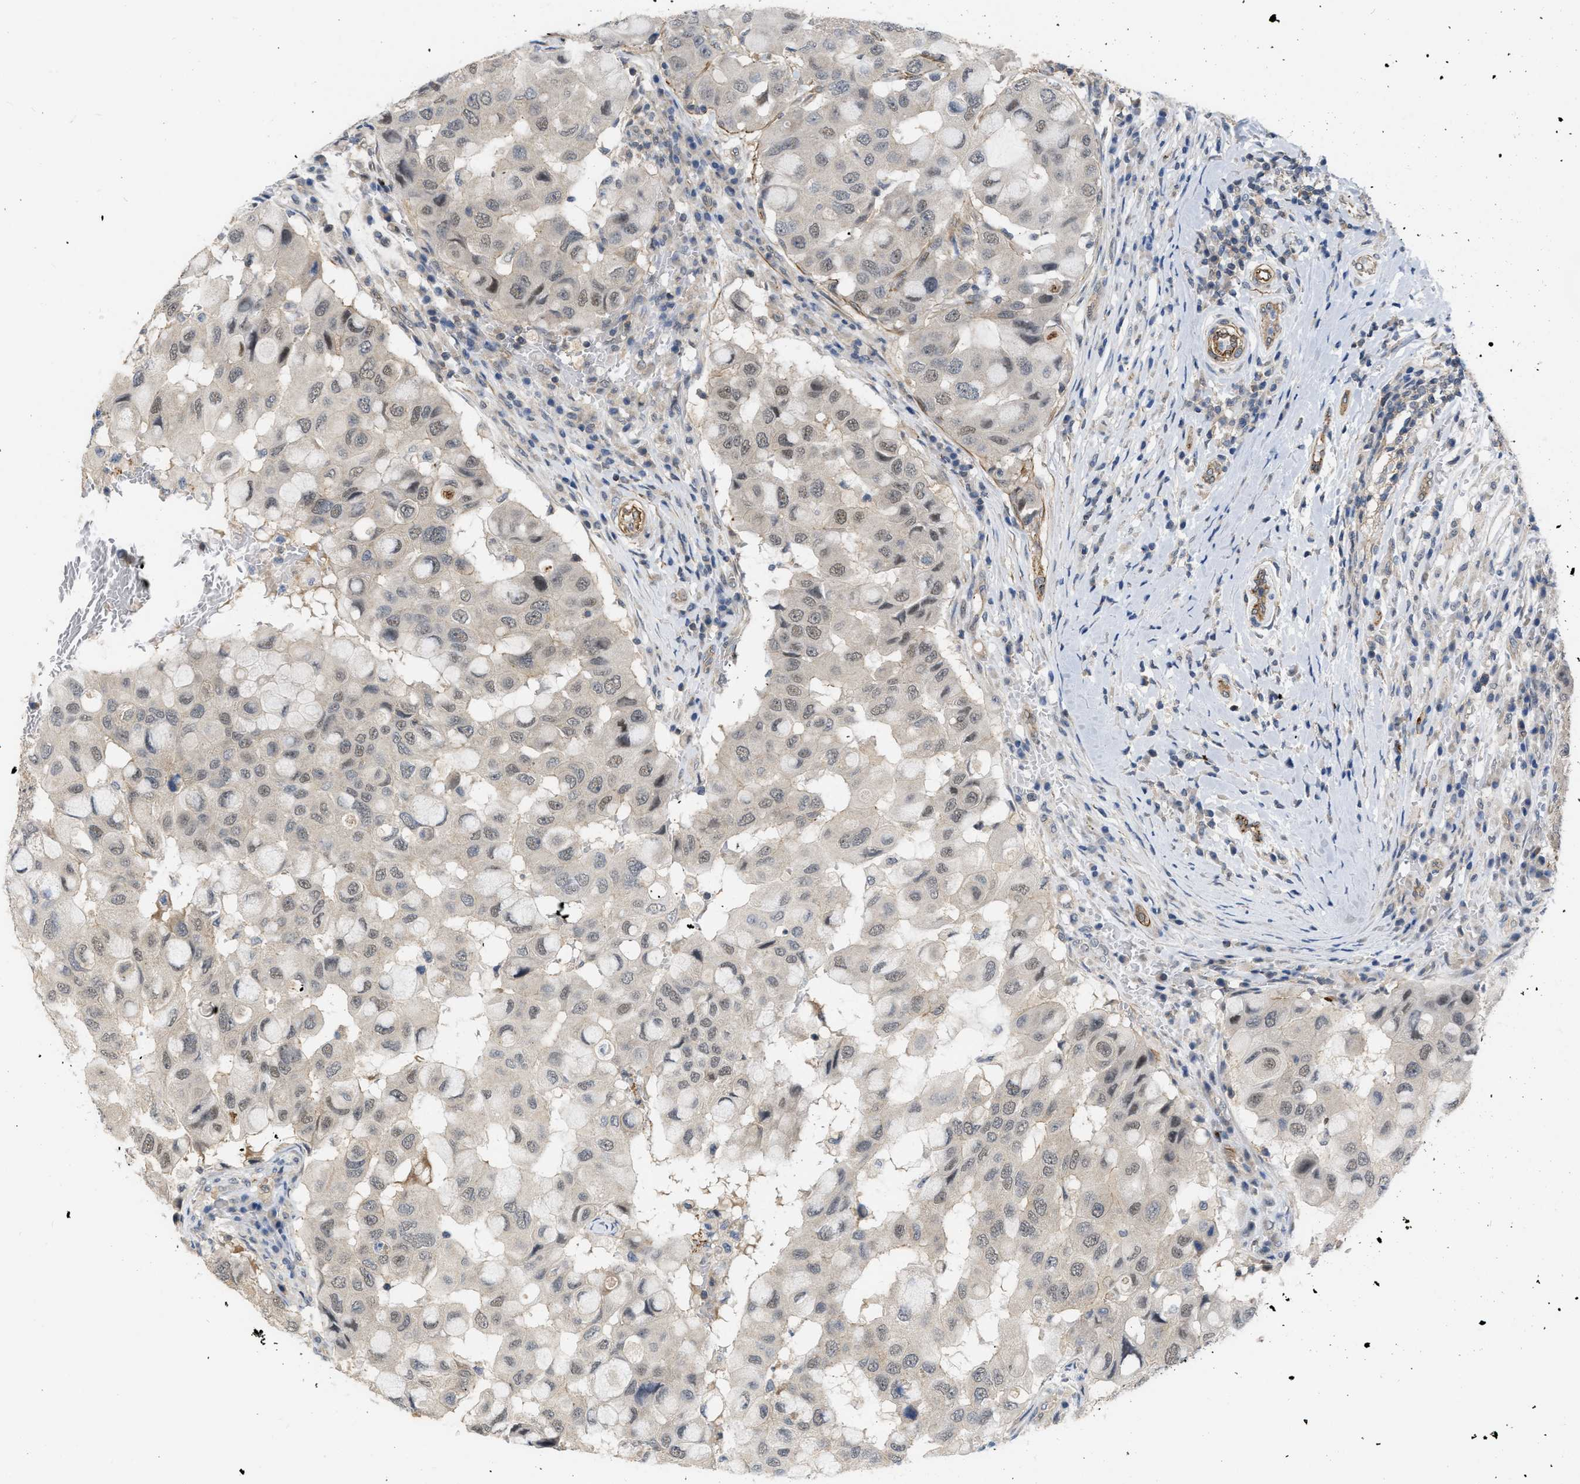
{"staining": {"intensity": "negative", "quantity": "none", "location": "none"}, "tissue": "breast cancer", "cell_type": "Tumor cells", "image_type": "cancer", "snomed": [{"axis": "morphology", "description": "Duct carcinoma"}, {"axis": "topography", "description": "Breast"}], "caption": "Protein analysis of intraductal carcinoma (breast) displays no significant staining in tumor cells. (DAB IHC, high magnification).", "gene": "NAPEPLD", "patient": {"sex": "female", "age": 27}}